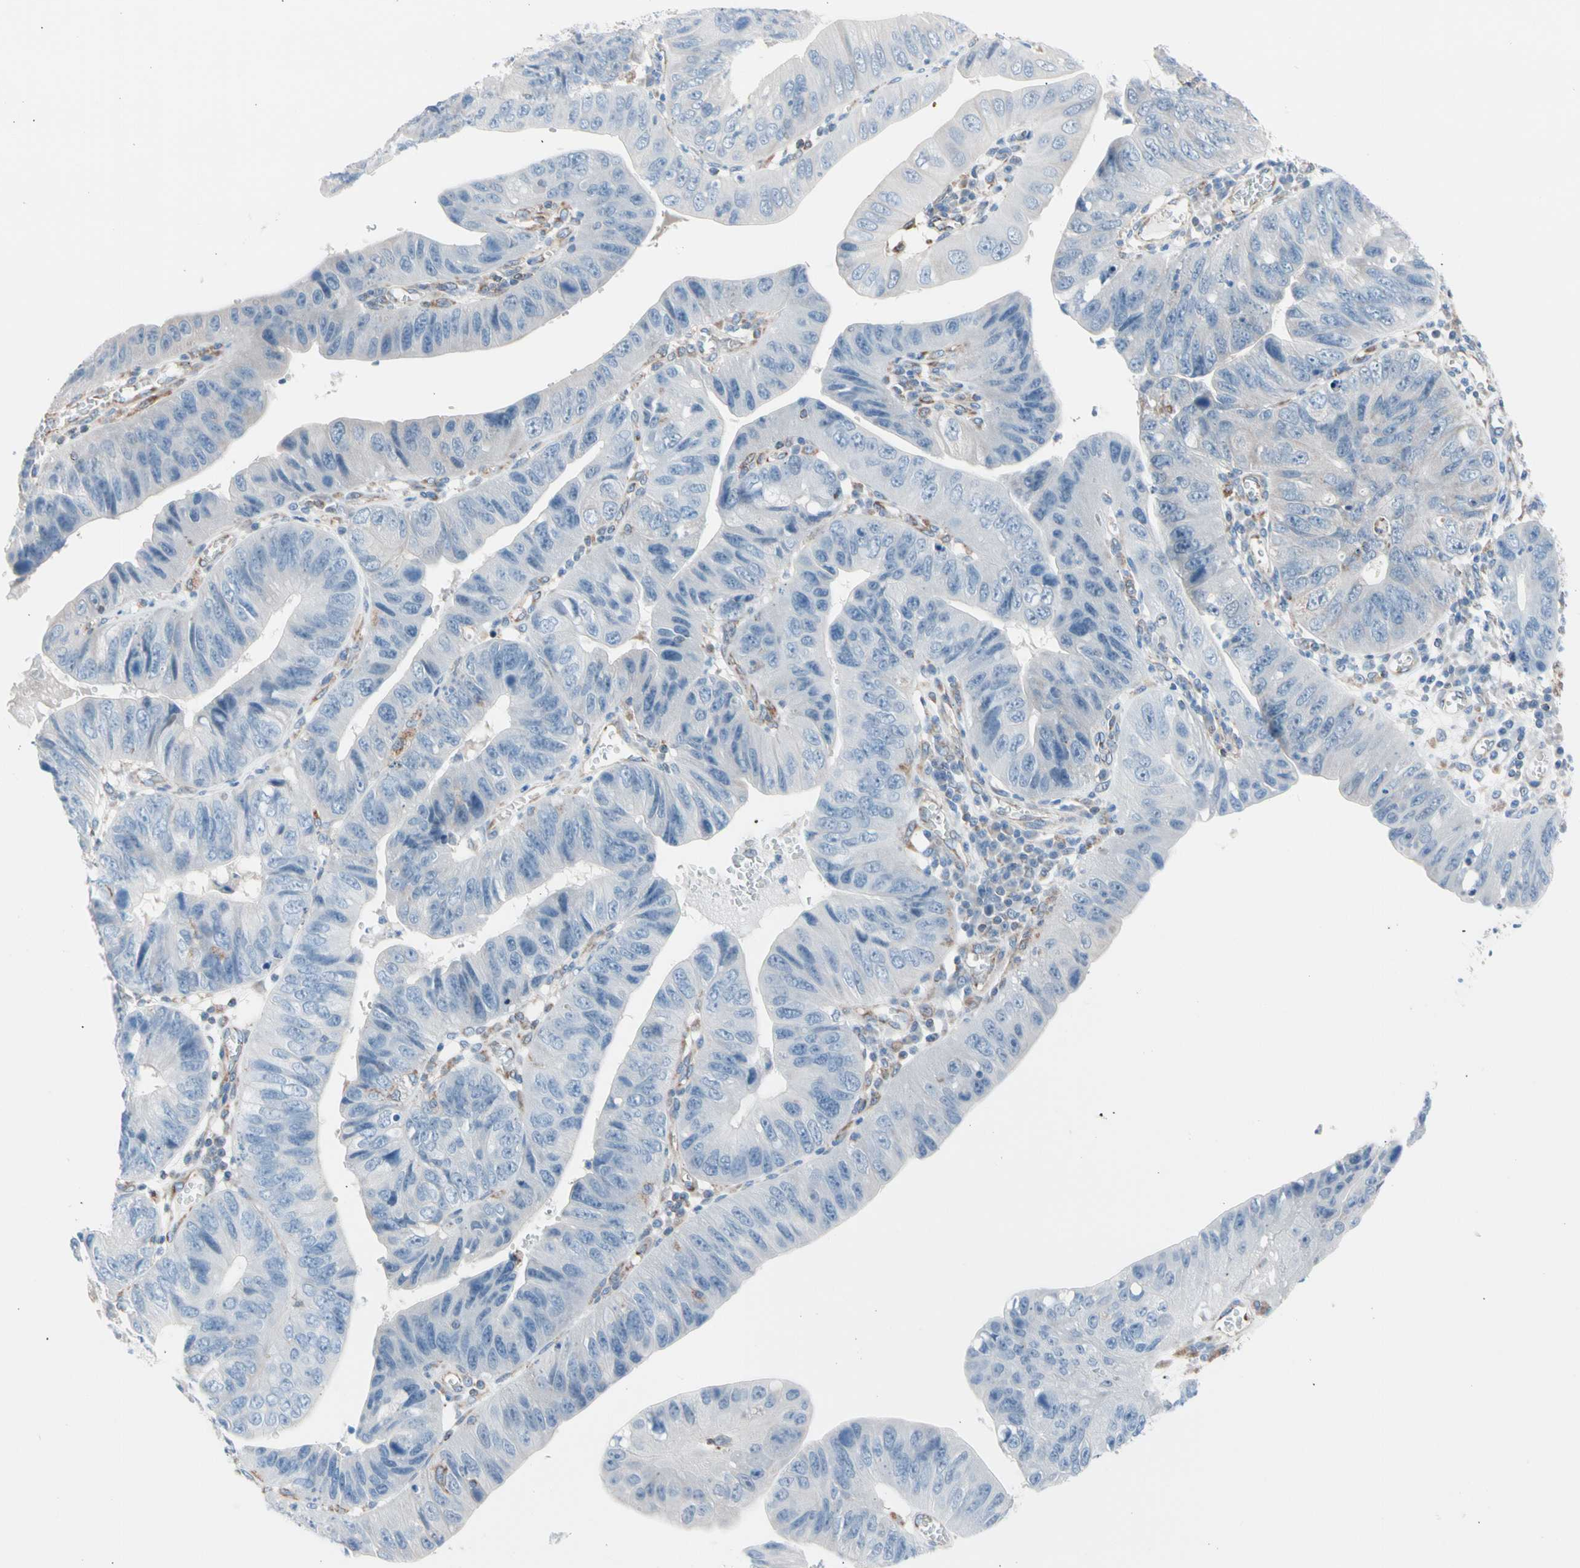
{"staining": {"intensity": "negative", "quantity": "none", "location": "none"}, "tissue": "stomach cancer", "cell_type": "Tumor cells", "image_type": "cancer", "snomed": [{"axis": "morphology", "description": "Adenocarcinoma, NOS"}, {"axis": "topography", "description": "Stomach"}], "caption": "High power microscopy photomicrograph of an immunohistochemistry (IHC) photomicrograph of stomach cancer, revealing no significant positivity in tumor cells. (Immunohistochemistry, brightfield microscopy, high magnification).", "gene": "HK1", "patient": {"sex": "male", "age": 59}}